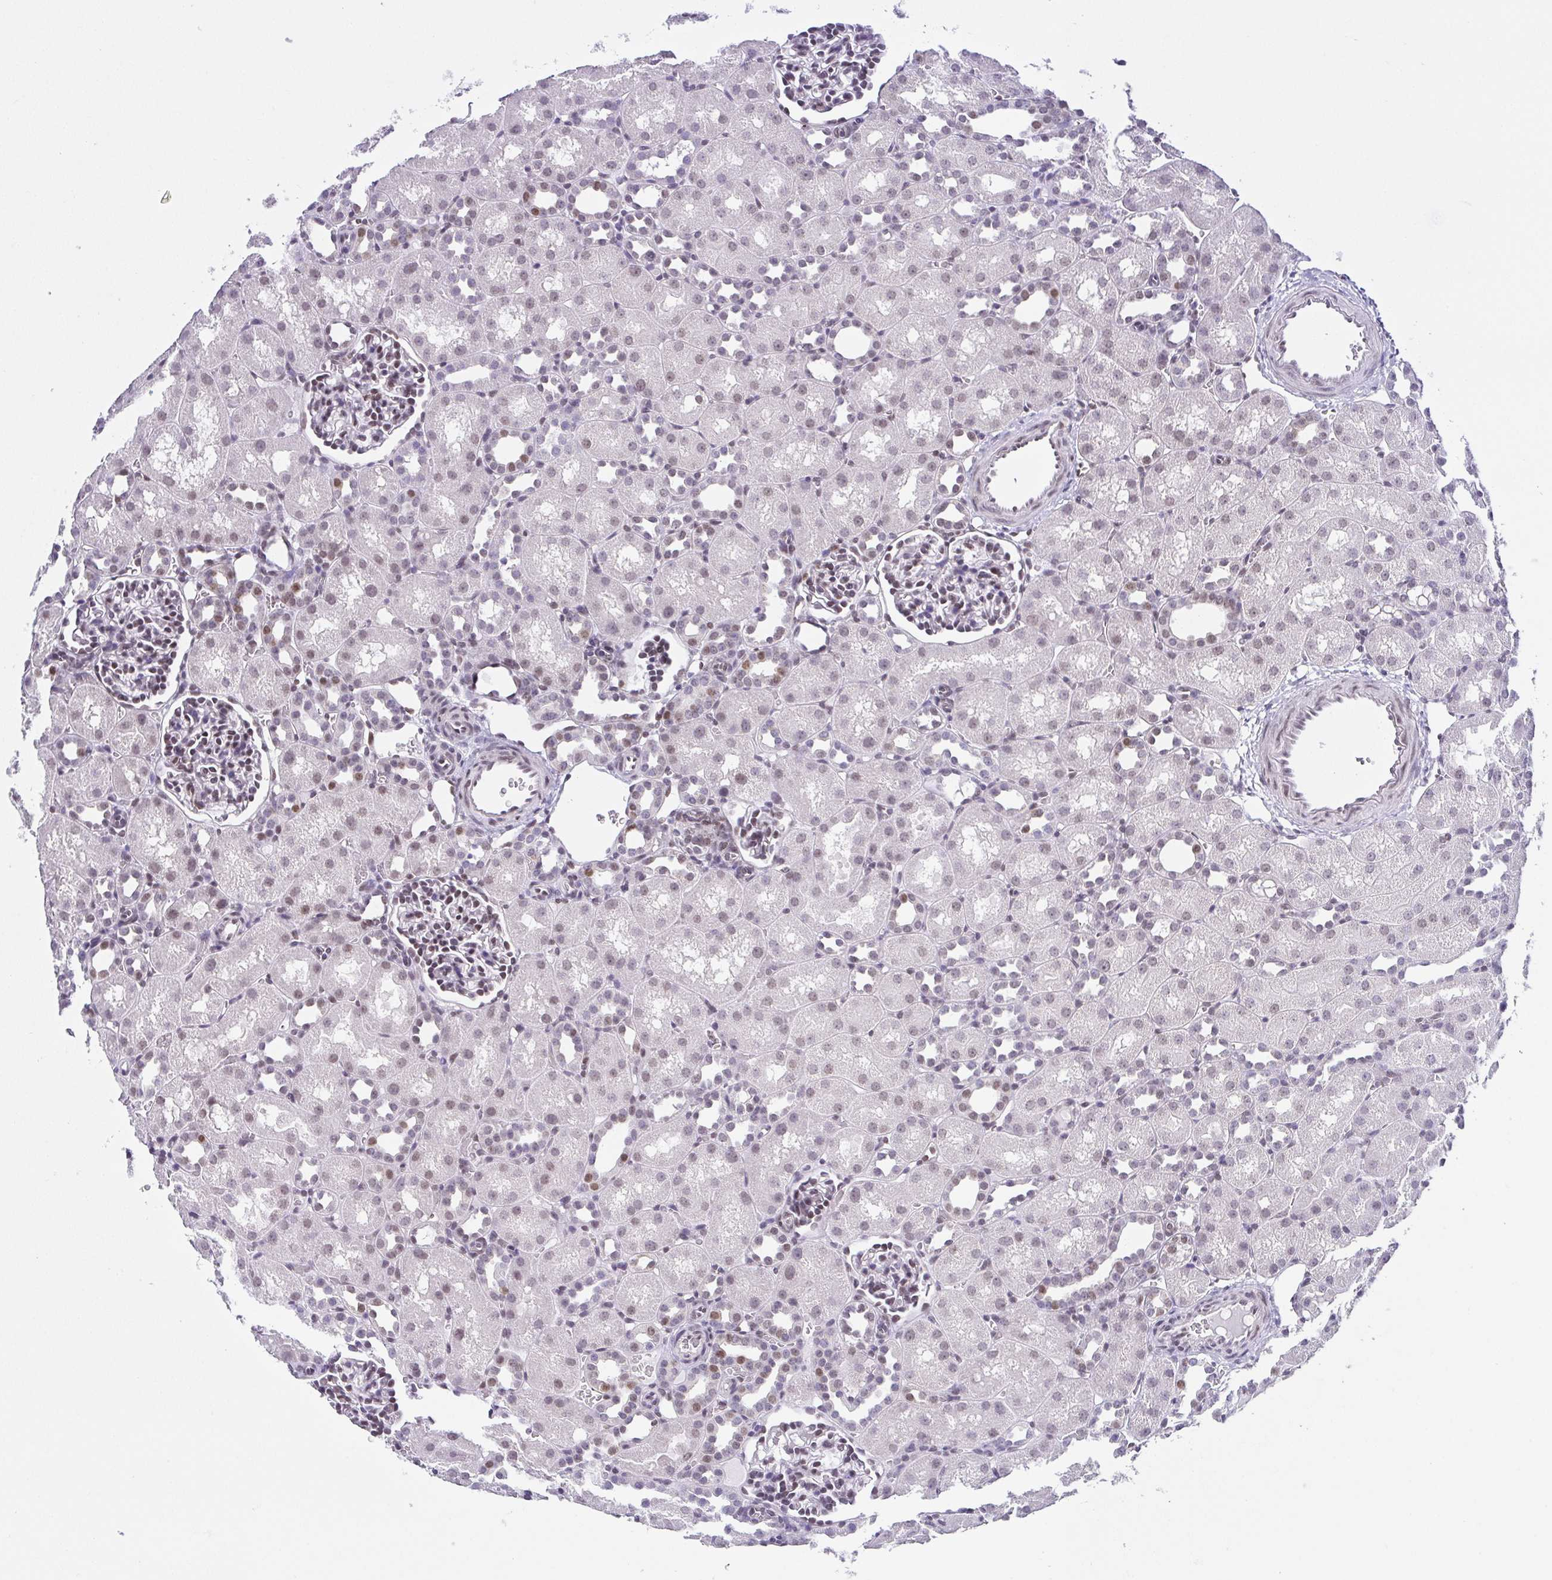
{"staining": {"intensity": "weak", "quantity": "<25%", "location": "nuclear"}, "tissue": "kidney", "cell_type": "Cells in glomeruli", "image_type": "normal", "snomed": [{"axis": "morphology", "description": "Normal tissue, NOS"}, {"axis": "topography", "description": "Kidney"}], "caption": "Kidney stained for a protein using immunohistochemistry (IHC) shows no expression cells in glomeruli.", "gene": "RBM3", "patient": {"sex": "male", "age": 1}}